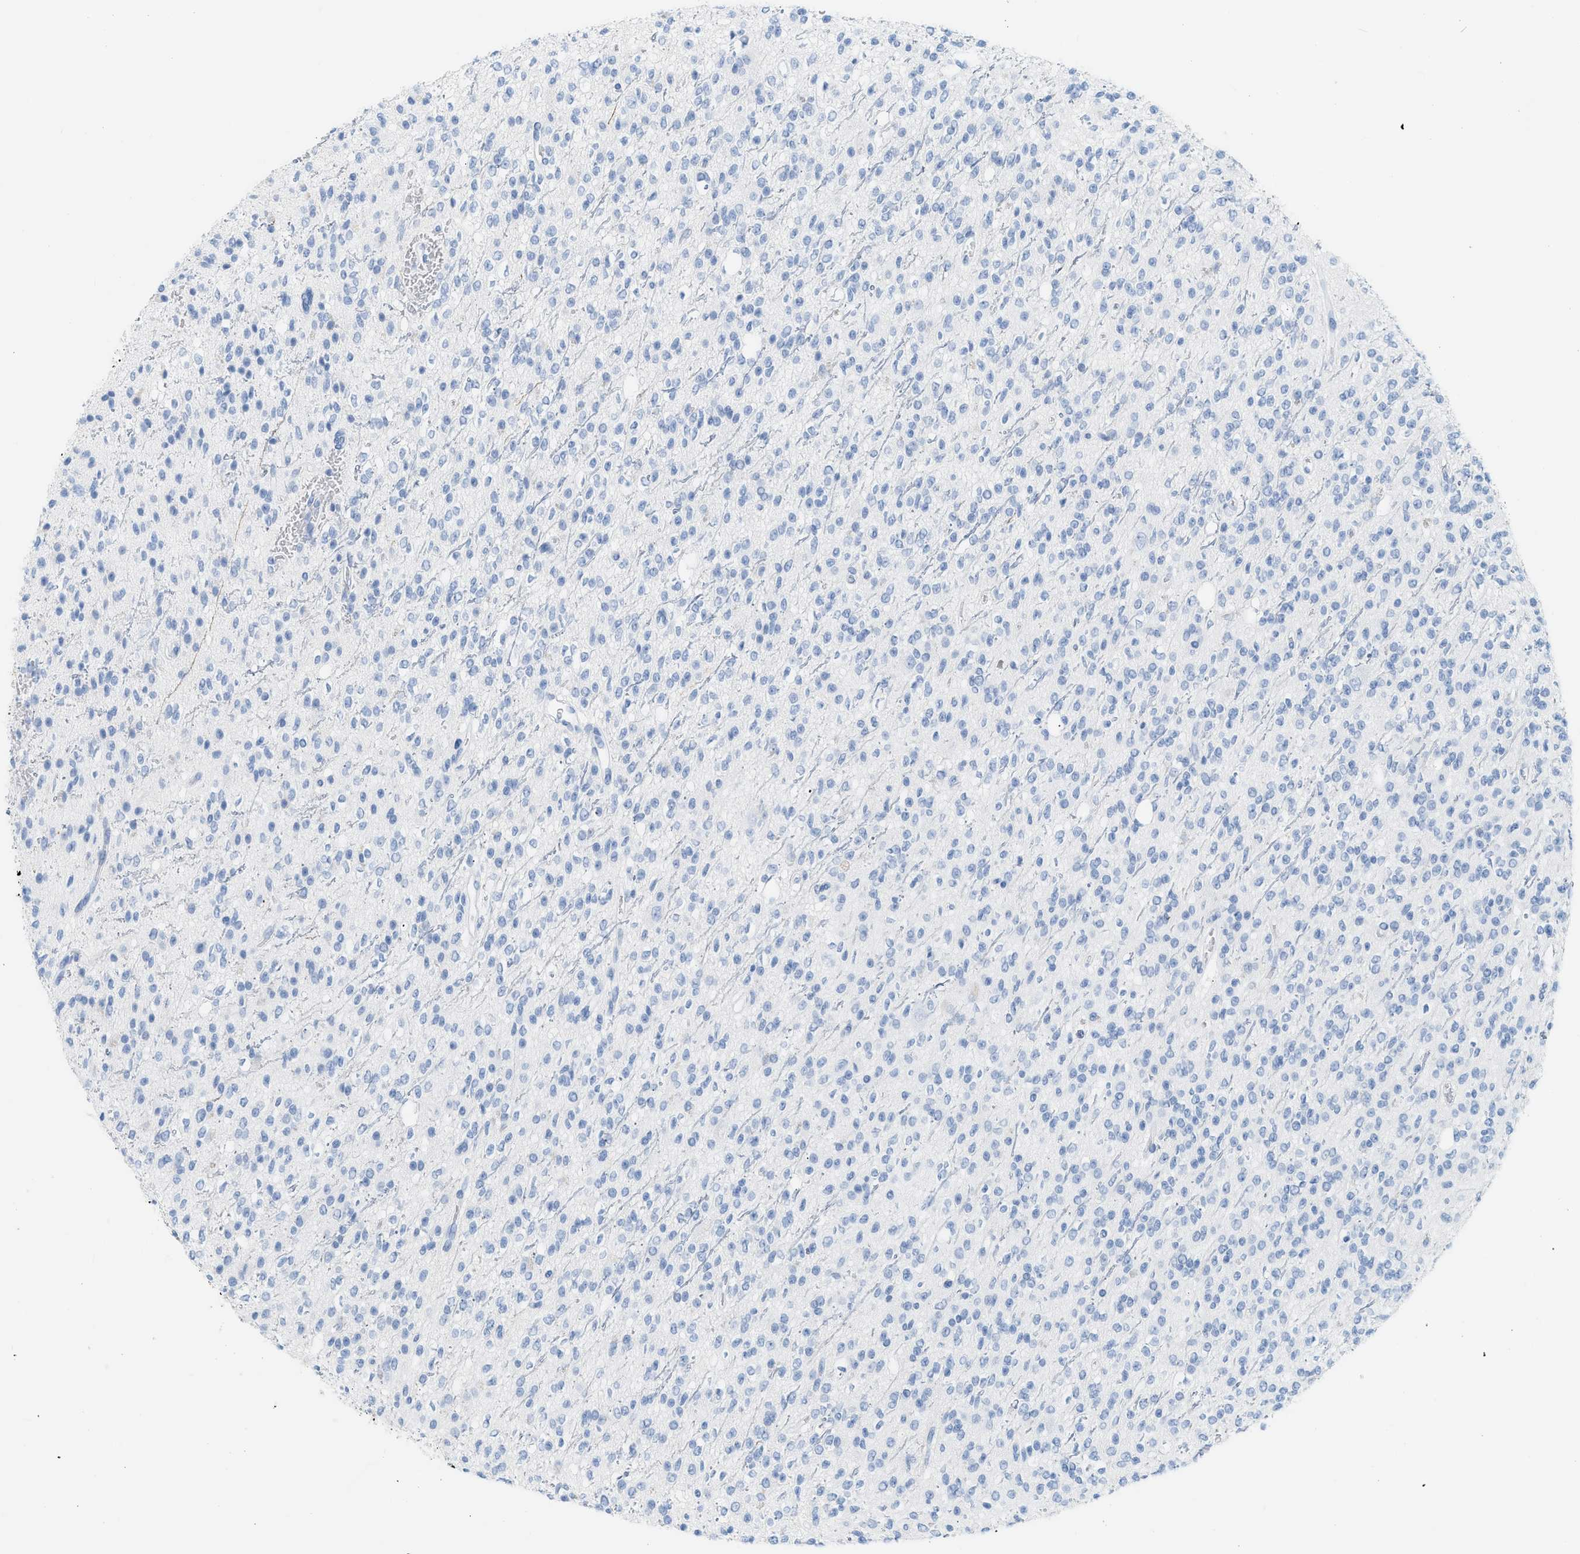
{"staining": {"intensity": "negative", "quantity": "none", "location": "none"}, "tissue": "glioma", "cell_type": "Tumor cells", "image_type": "cancer", "snomed": [{"axis": "morphology", "description": "Glioma, malignant, High grade"}, {"axis": "topography", "description": "Brain"}], "caption": "Micrograph shows no significant protein expression in tumor cells of glioma. Brightfield microscopy of immunohistochemistry (IHC) stained with DAB (3,3'-diaminobenzidine) (brown) and hematoxylin (blue), captured at high magnification.", "gene": "DES", "patient": {"sex": "male", "age": 34}}